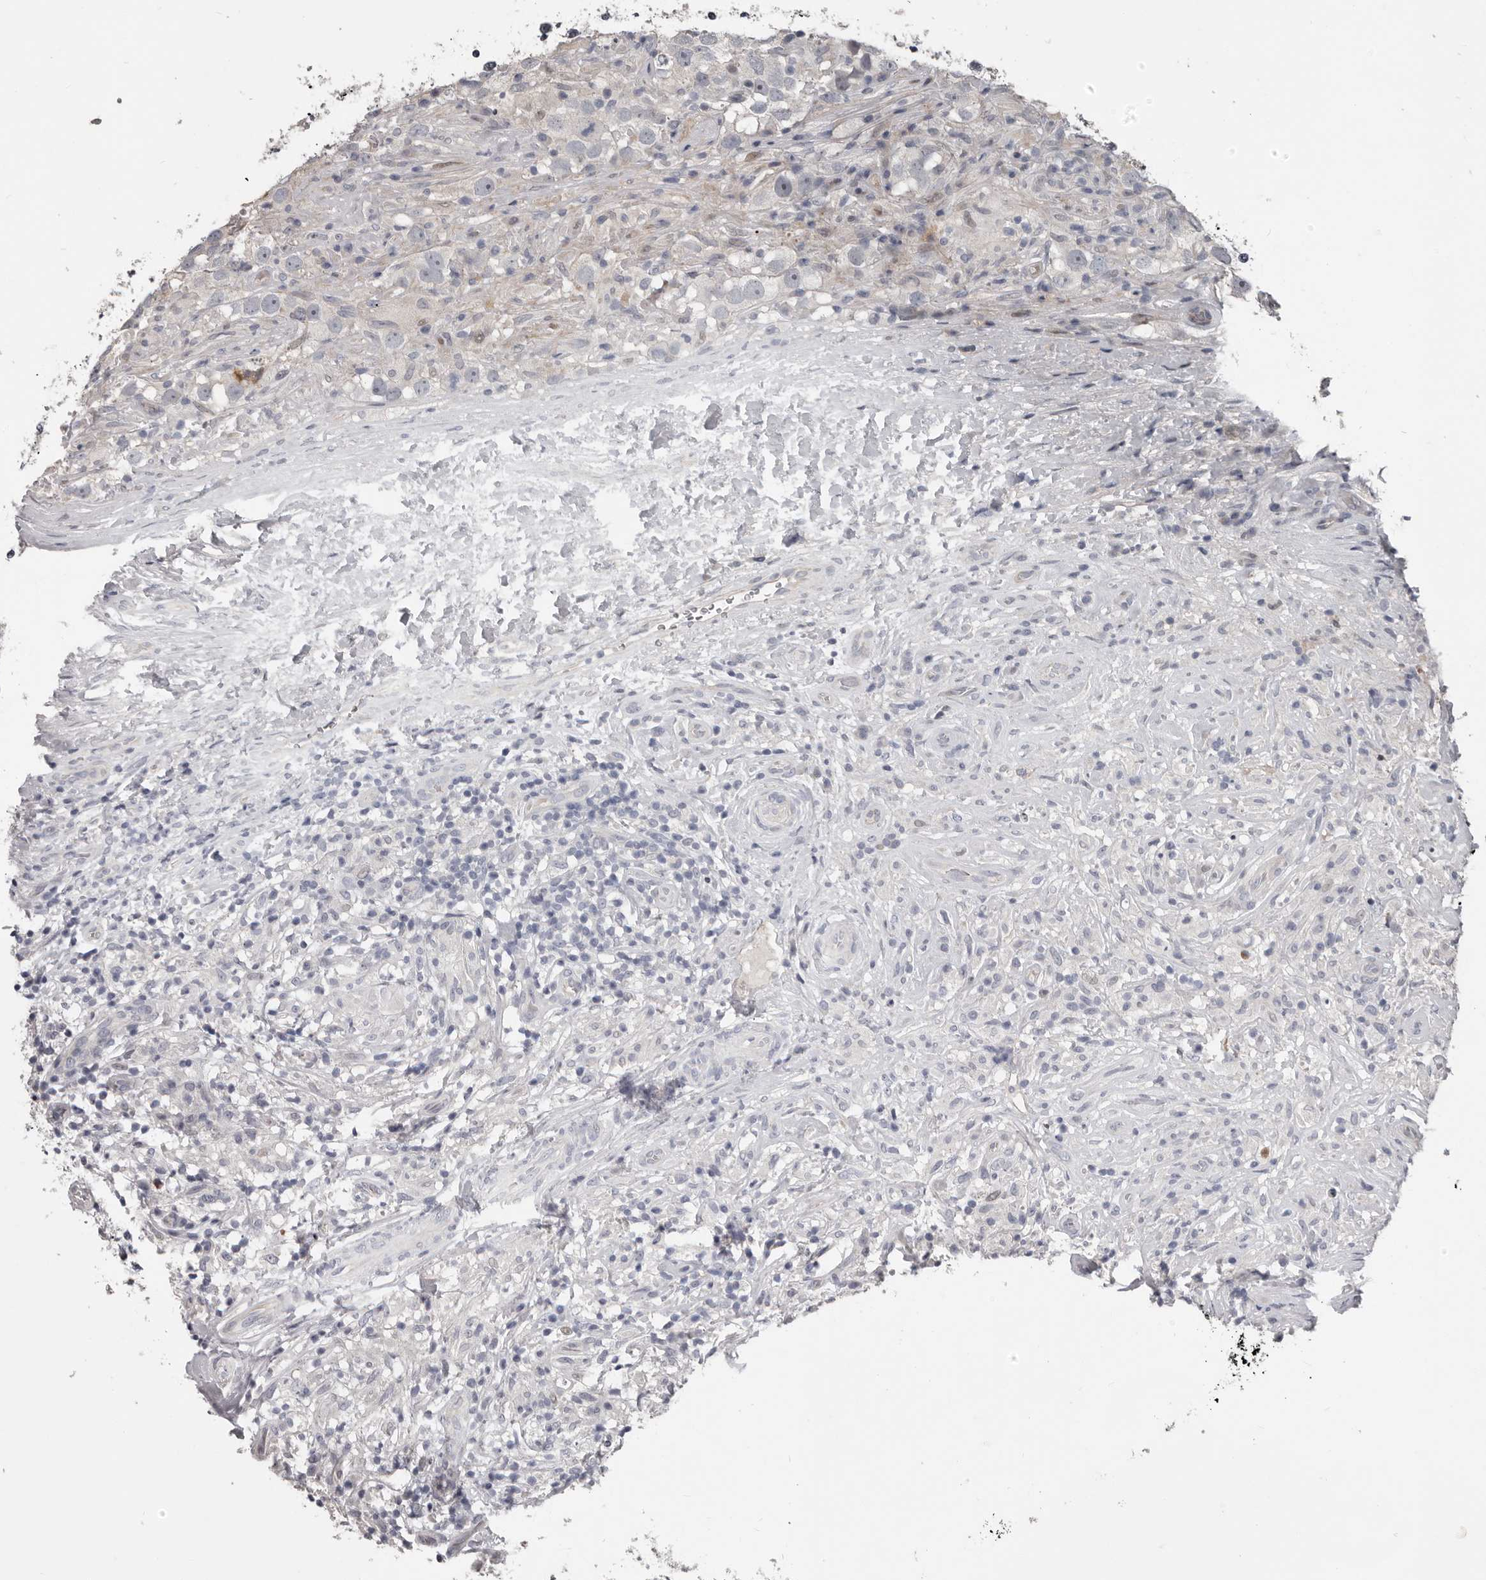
{"staining": {"intensity": "negative", "quantity": "none", "location": "none"}, "tissue": "testis cancer", "cell_type": "Tumor cells", "image_type": "cancer", "snomed": [{"axis": "morphology", "description": "Seminoma, NOS"}, {"axis": "topography", "description": "Testis"}], "caption": "Photomicrograph shows no significant protein positivity in tumor cells of testis cancer.", "gene": "RNF217", "patient": {"sex": "male", "age": 49}}